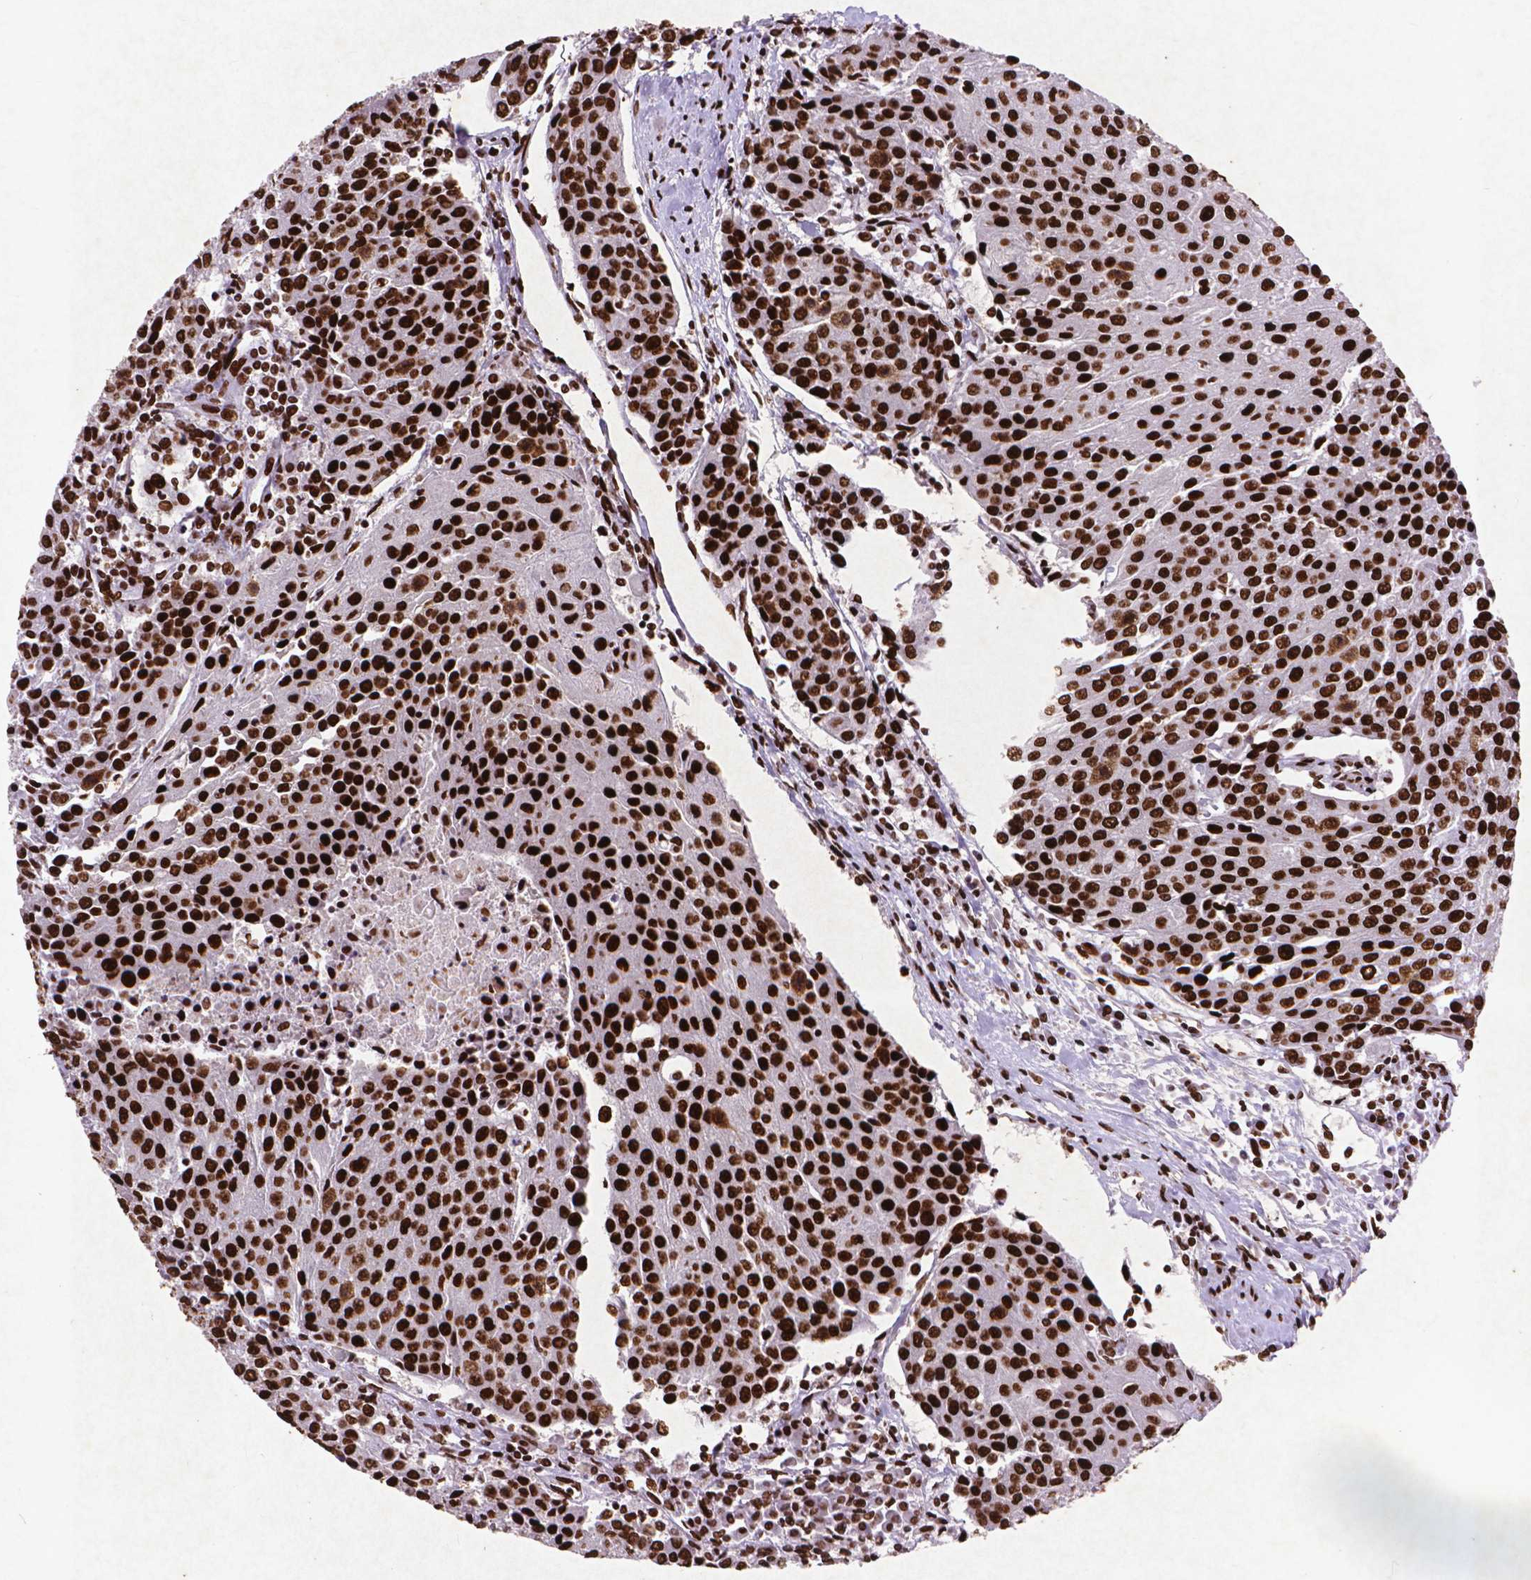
{"staining": {"intensity": "strong", "quantity": ">75%", "location": "nuclear"}, "tissue": "urothelial cancer", "cell_type": "Tumor cells", "image_type": "cancer", "snomed": [{"axis": "morphology", "description": "Urothelial carcinoma, High grade"}, {"axis": "topography", "description": "Urinary bladder"}], "caption": "Immunohistochemical staining of urothelial cancer shows high levels of strong nuclear protein positivity in approximately >75% of tumor cells.", "gene": "CITED2", "patient": {"sex": "female", "age": 85}}